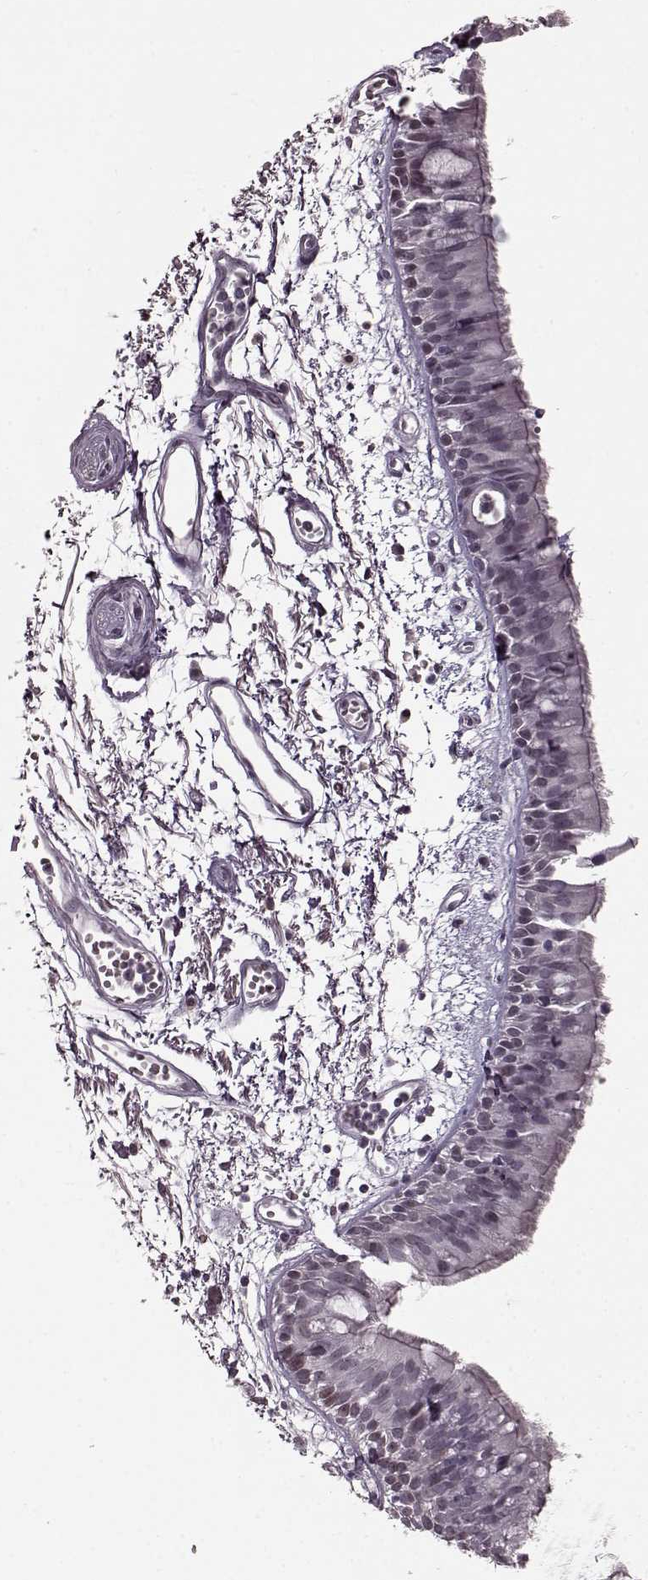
{"staining": {"intensity": "negative", "quantity": "none", "location": "none"}, "tissue": "bronchus", "cell_type": "Respiratory epithelial cells", "image_type": "normal", "snomed": [{"axis": "morphology", "description": "Normal tissue, NOS"}, {"axis": "morphology", "description": "Squamous cell carcinoma, NOS"}, {"axis": "topography", "description": "Cartilage tissue"}, {"axis": "topography", "description": "Bronchus"}, {"axis": "topography", "description": "Lung"}], "caption": "DAB (3,3'-diaminobenzidine) immunohistochemical staining of benign human bronchus demonstrates no significant positivity in respiratory epithelial cells.", "gene": "STX1A", "patient": {"sex": "male", "age": 66}}